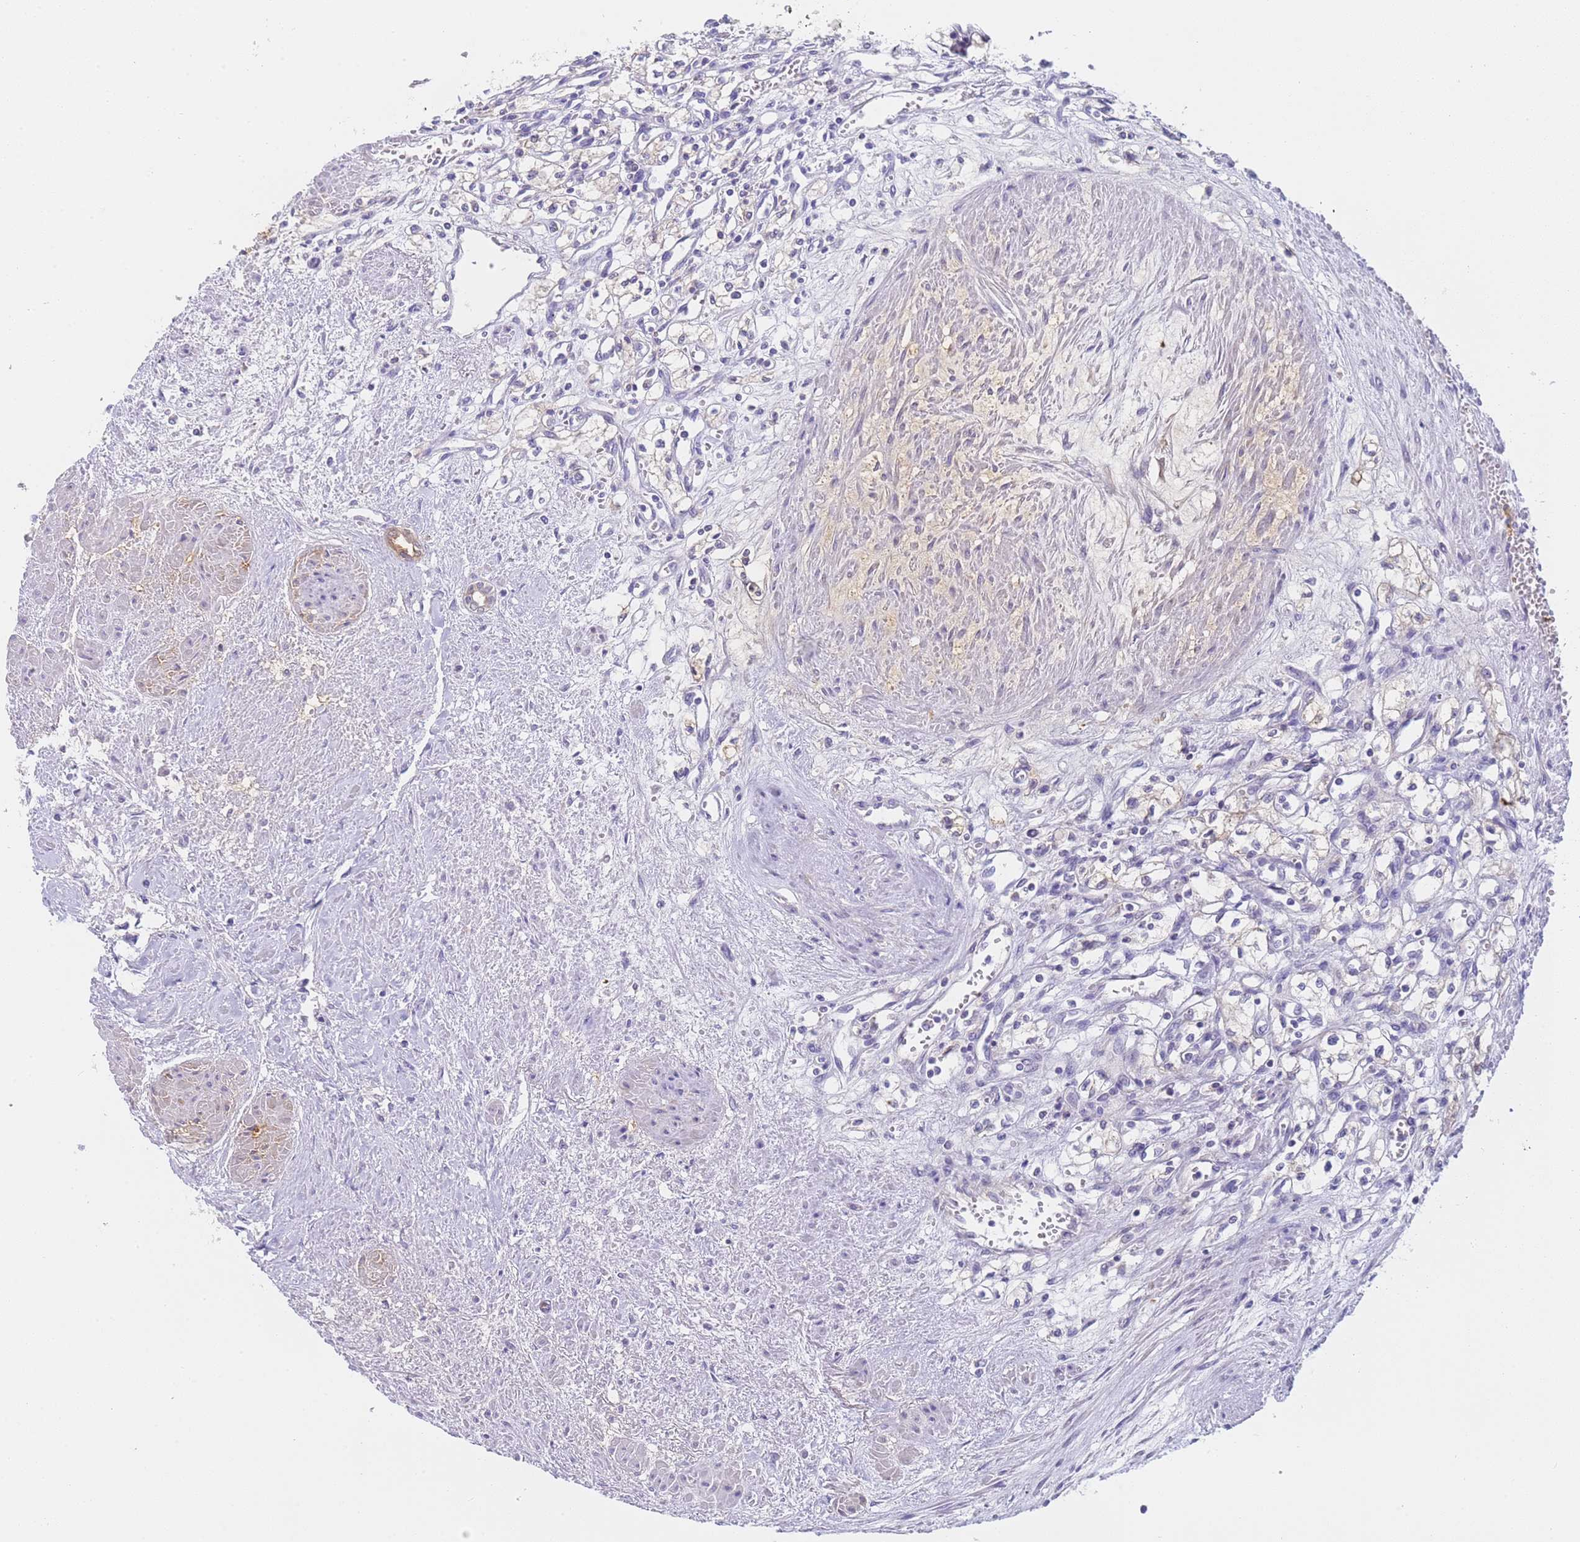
{"staining": {"intensity": "negative", "quantity": "none", "location": "none"}, "tissue": "renal cancer", "cell_type": "Tumor cells", "image_type": "cancer", "snomed": [{"axis": "morphology", "description": "Adenocarcinoma, NOS"}, {"axis": "topography", "description": "Kidney"}], "caption": "Human renal cancer (adenocarcinoma) stained for a protein using IHC exhibits no positivity in tumor cells.", "gene": "CAPN7", "patient": {"sex": "male", "age": 59}}